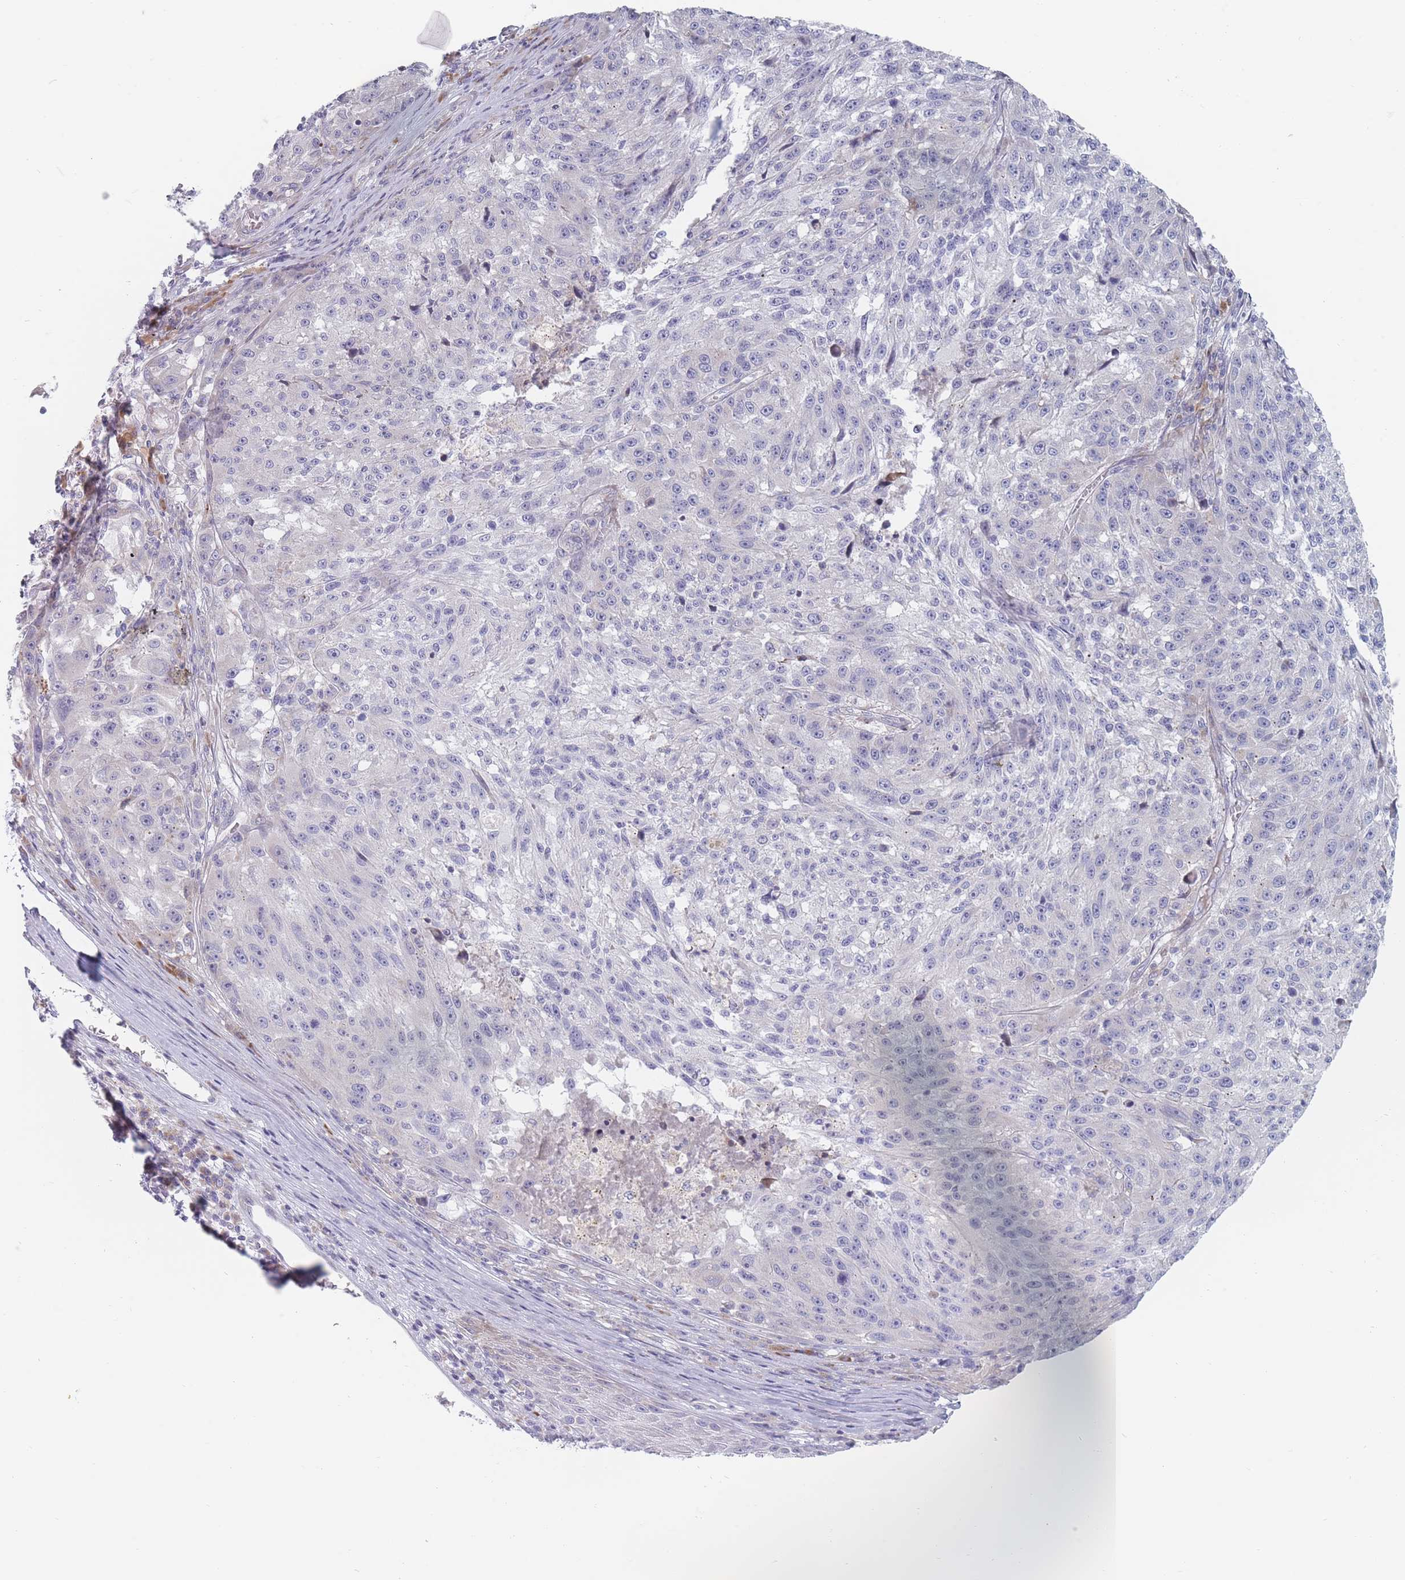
{"staining": {"intensity": "negative", "quantity": "none", "location": "none"}, "tissue": "melanoma", "cell_type": "Tumor cells", "image_type": "cancer", "snomed": [{"axis": "morphology", "description": "Malignant melanoma, NOS"}, {"axis": "topography", "description": "Skin"}], "caption": "High power microscopy histopathology image of an IHC histopathology image of melanoma, revealing no significant staining in tumor cells. (Brightfield microscopy of DAB IHC at high magnification).", "gene": "SPATS1", "patient": {"sex": "male", "age": 53}}